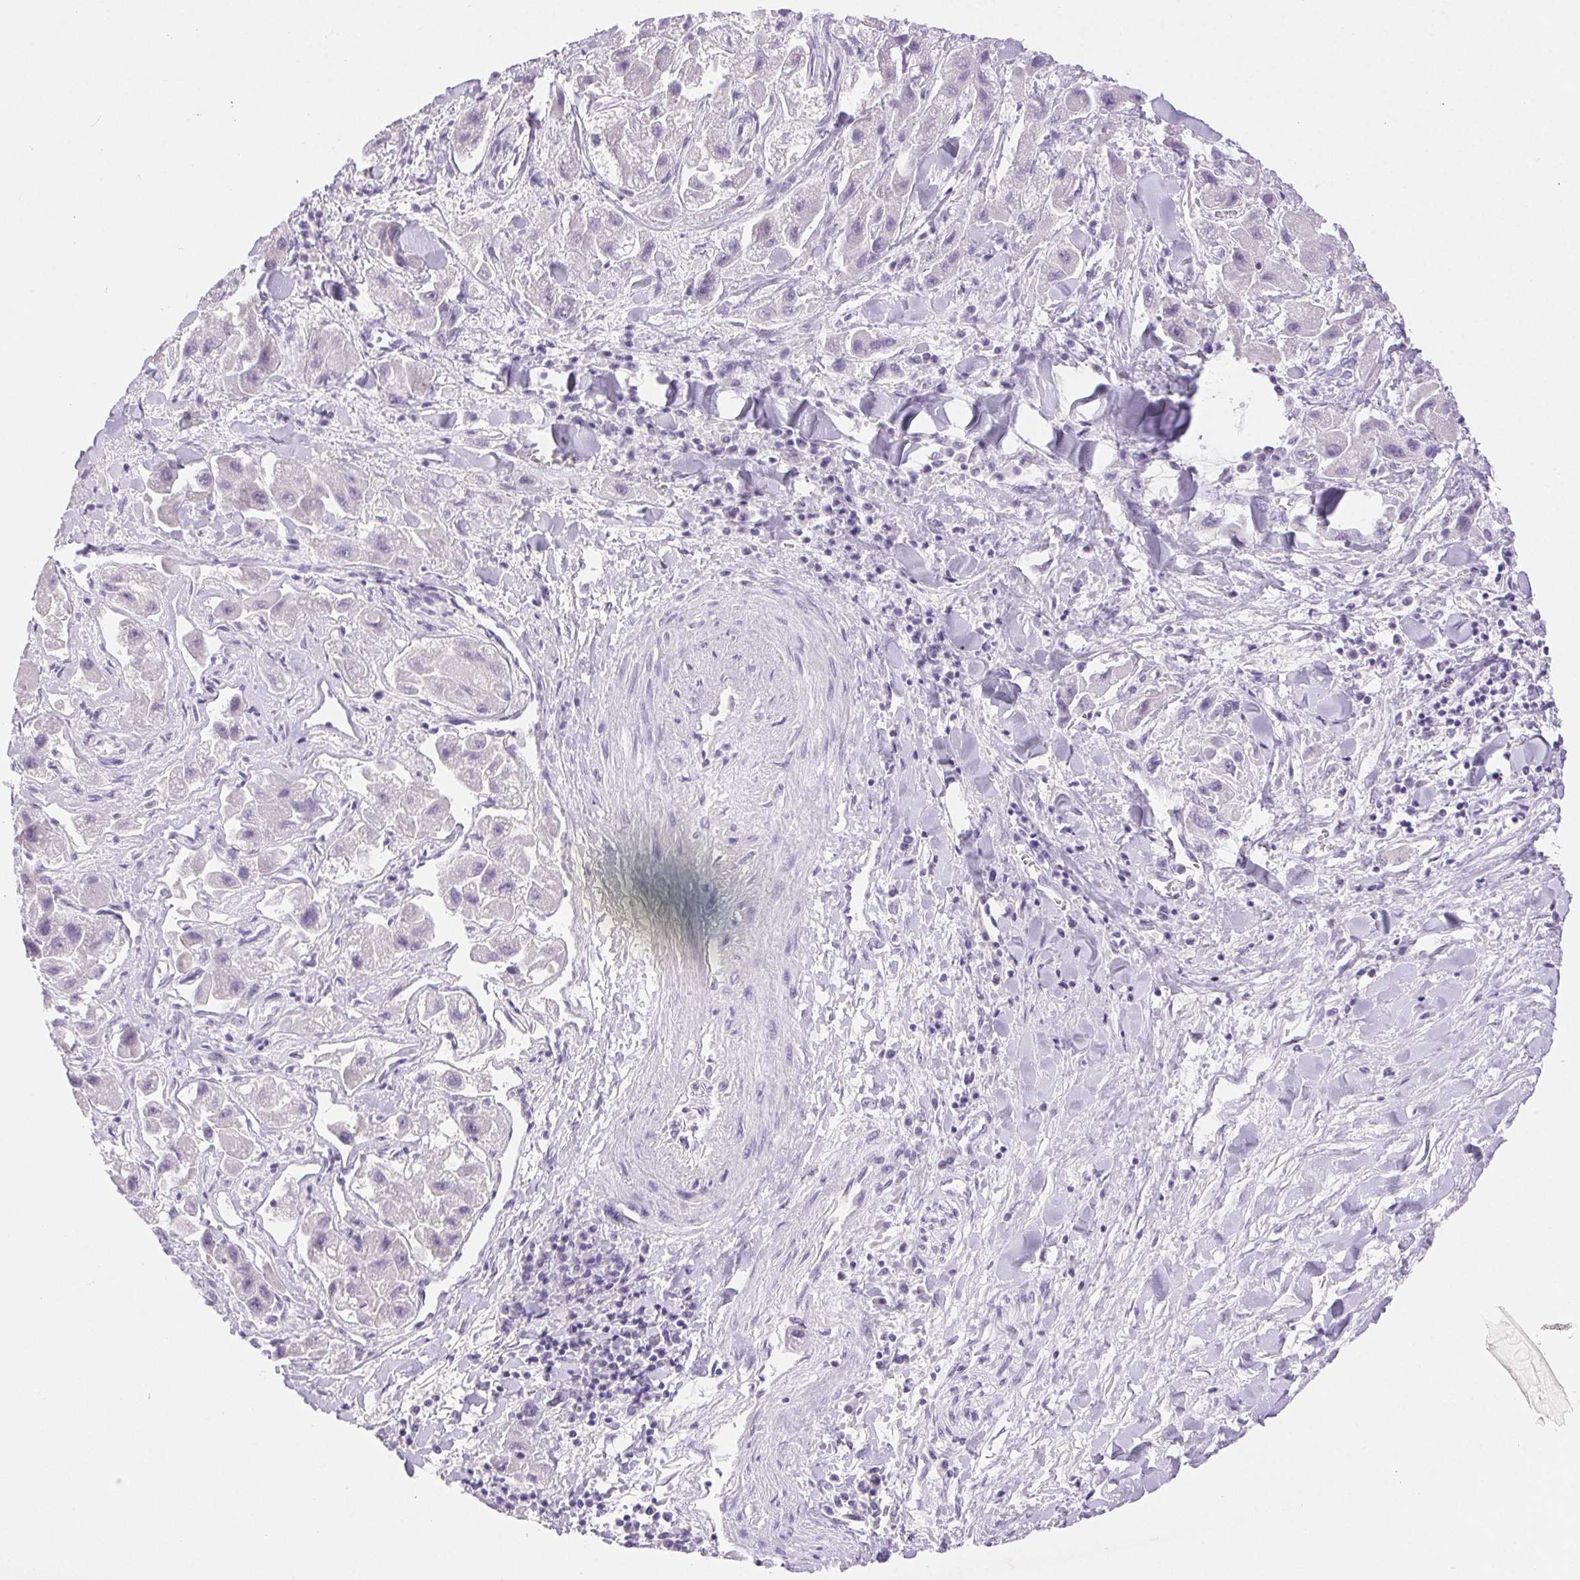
{"staining": {"intensity": "negative", "quantity": "none", "location": "none"}, "tissue": "liver cancer", "cell_type": "Tumor cells", "image_type": "cancer", "snomed": [{"axis": "morphology", "description": "Carcinoma, Hepatocellular, NOS"}, {"axis": "topography", "description": "Liver"}], "caption": "There is no significant positivity in tumor cells of liver cancer (hepatocellular carcinoma). (Brightfield microscopy of DAB (3,3'-diaminobenzidine) immunohistochemistry (IHC) at high magnification).", "gene": "CLDN16", "patient": {"sex": "male", "age": 24}}